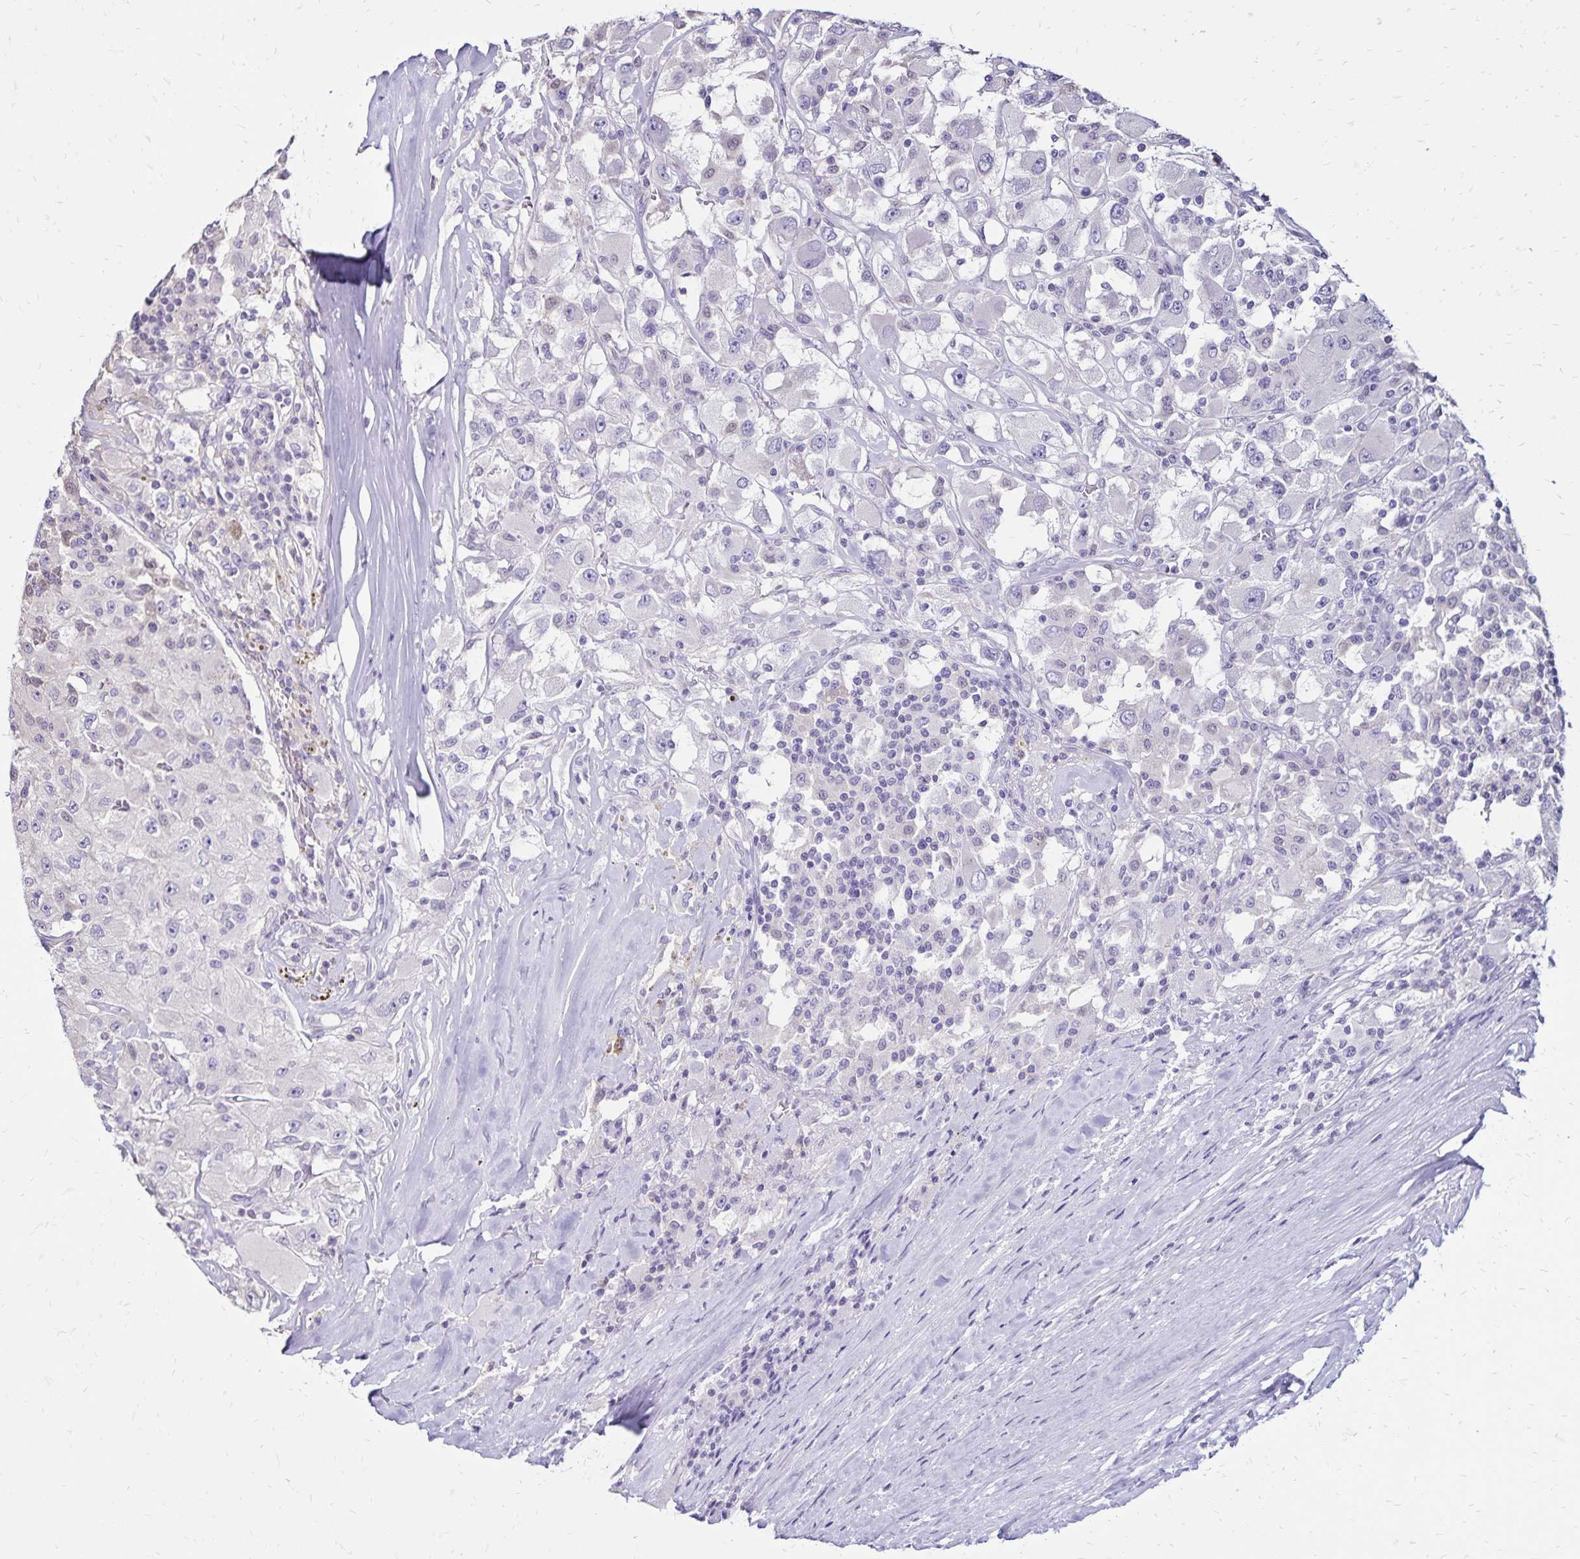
{"staining": {"intensity": "negative", "quantity": "none", "location": "none"}, "tissue": "renal cancer", "cell_type": "Tumor cells", "image_type": "cancer", "snomed": [{"axis": "morphology", "description": "Adenocarcinoma, NOS"}, {"axis": "topography", "description": "Kidney"}], "caption": "Immunohistochemistry histopathology image of human renal cancer (adenocarcinoma) stained for a protein (brown), which shows no expression in tumor cells. (DAB (3,3'-diaminobenzidine) immunohistochemistry with hematoxylin counter stain).", "gene": "SH3GL3", "patient": {"sex": "female", "age": 67}}